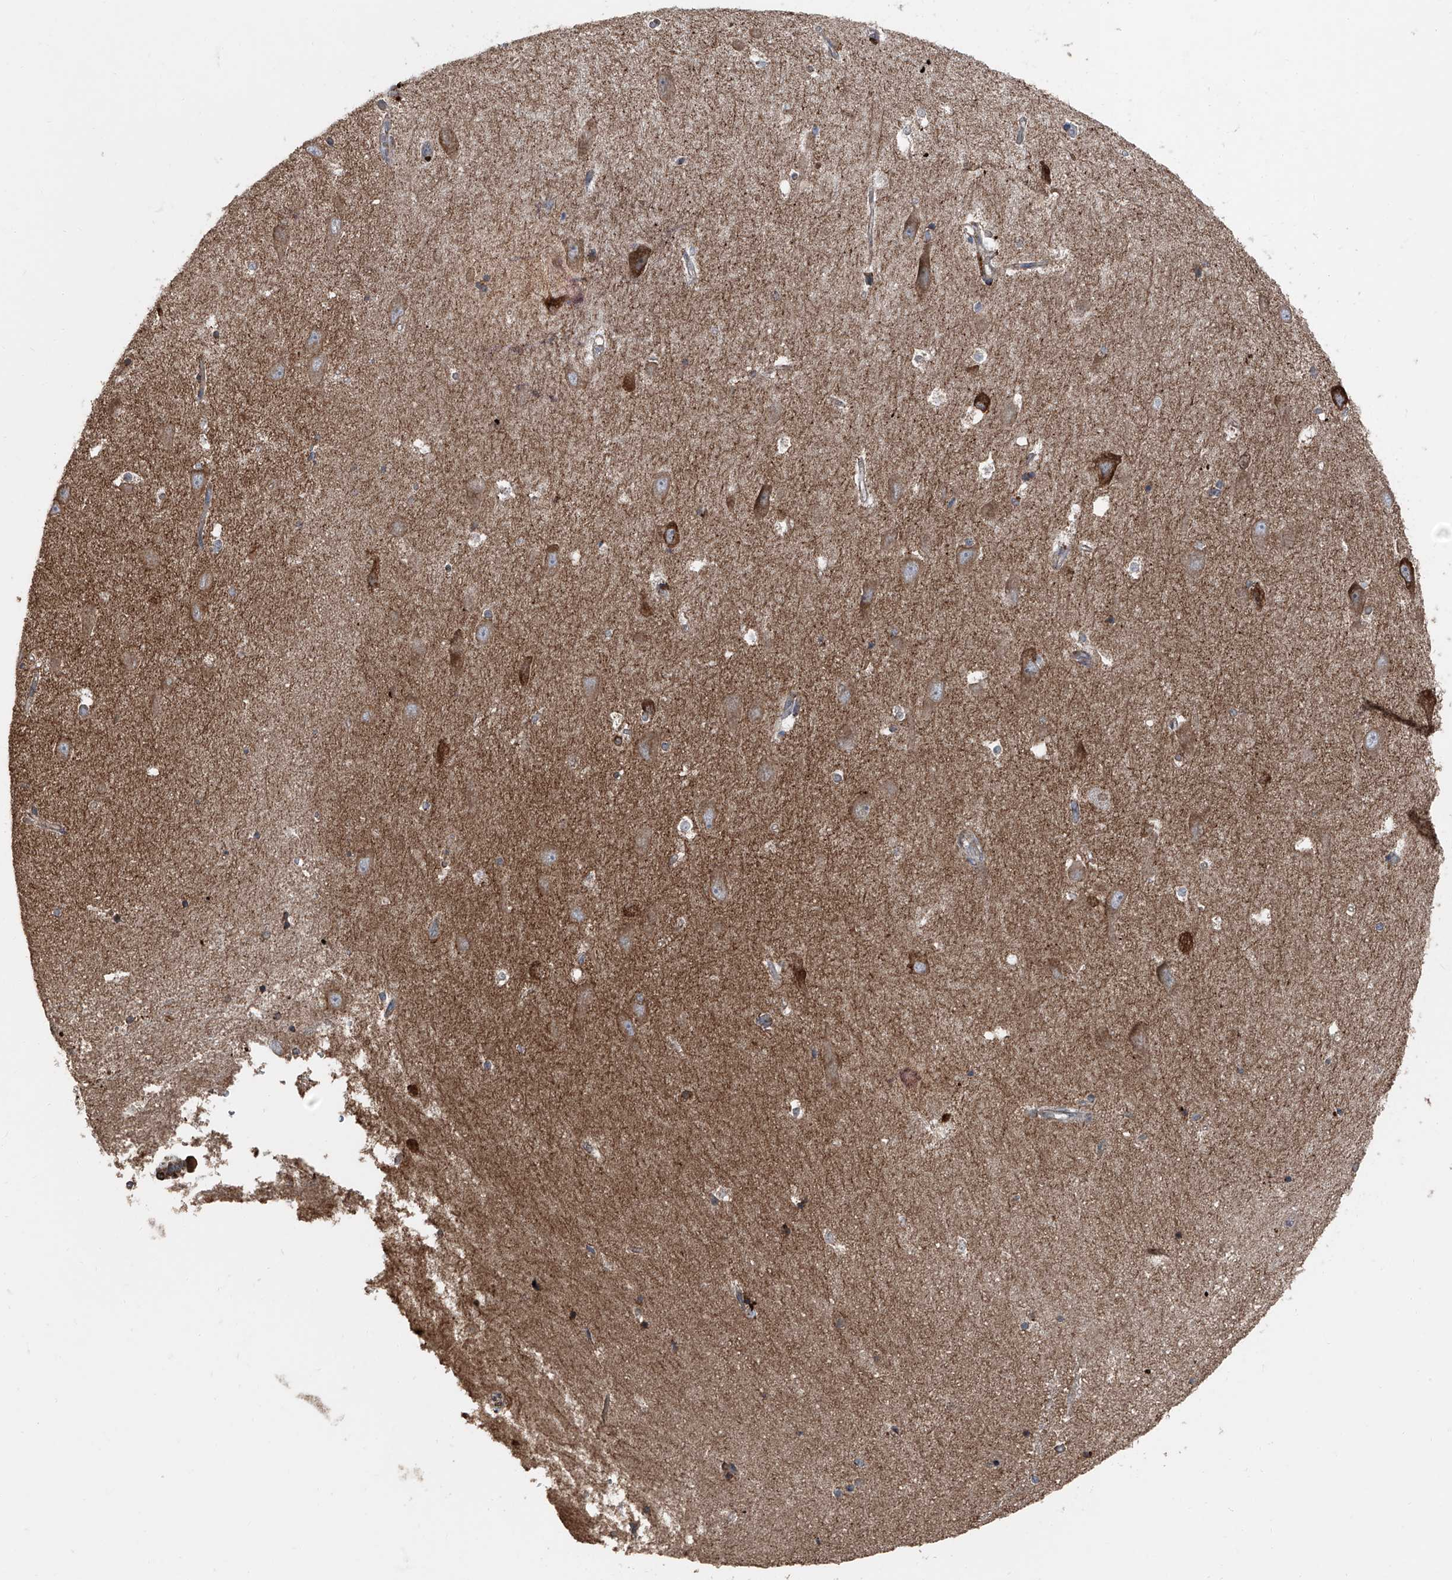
{"staining": {"intensity": "moderate", "quantity": "<25%", "location": "cytoplasmic/membranous"}, "tissue": "hippocampus", "cell_type": "Glial cells", "image_type": "normal", "snomed": [{"axis": "morphology", "description": "Normal tissue, NOS"}, {"axis": "topography", "description": "Hippocampus"}], "caption": "IHC of benign hippocampus shows low levels of moderate cytoplasmic/membranous positivity in approximately <25% of glial cells.", "gene": "LIMK1", "patient": {"sex": "male", "age": 45}}